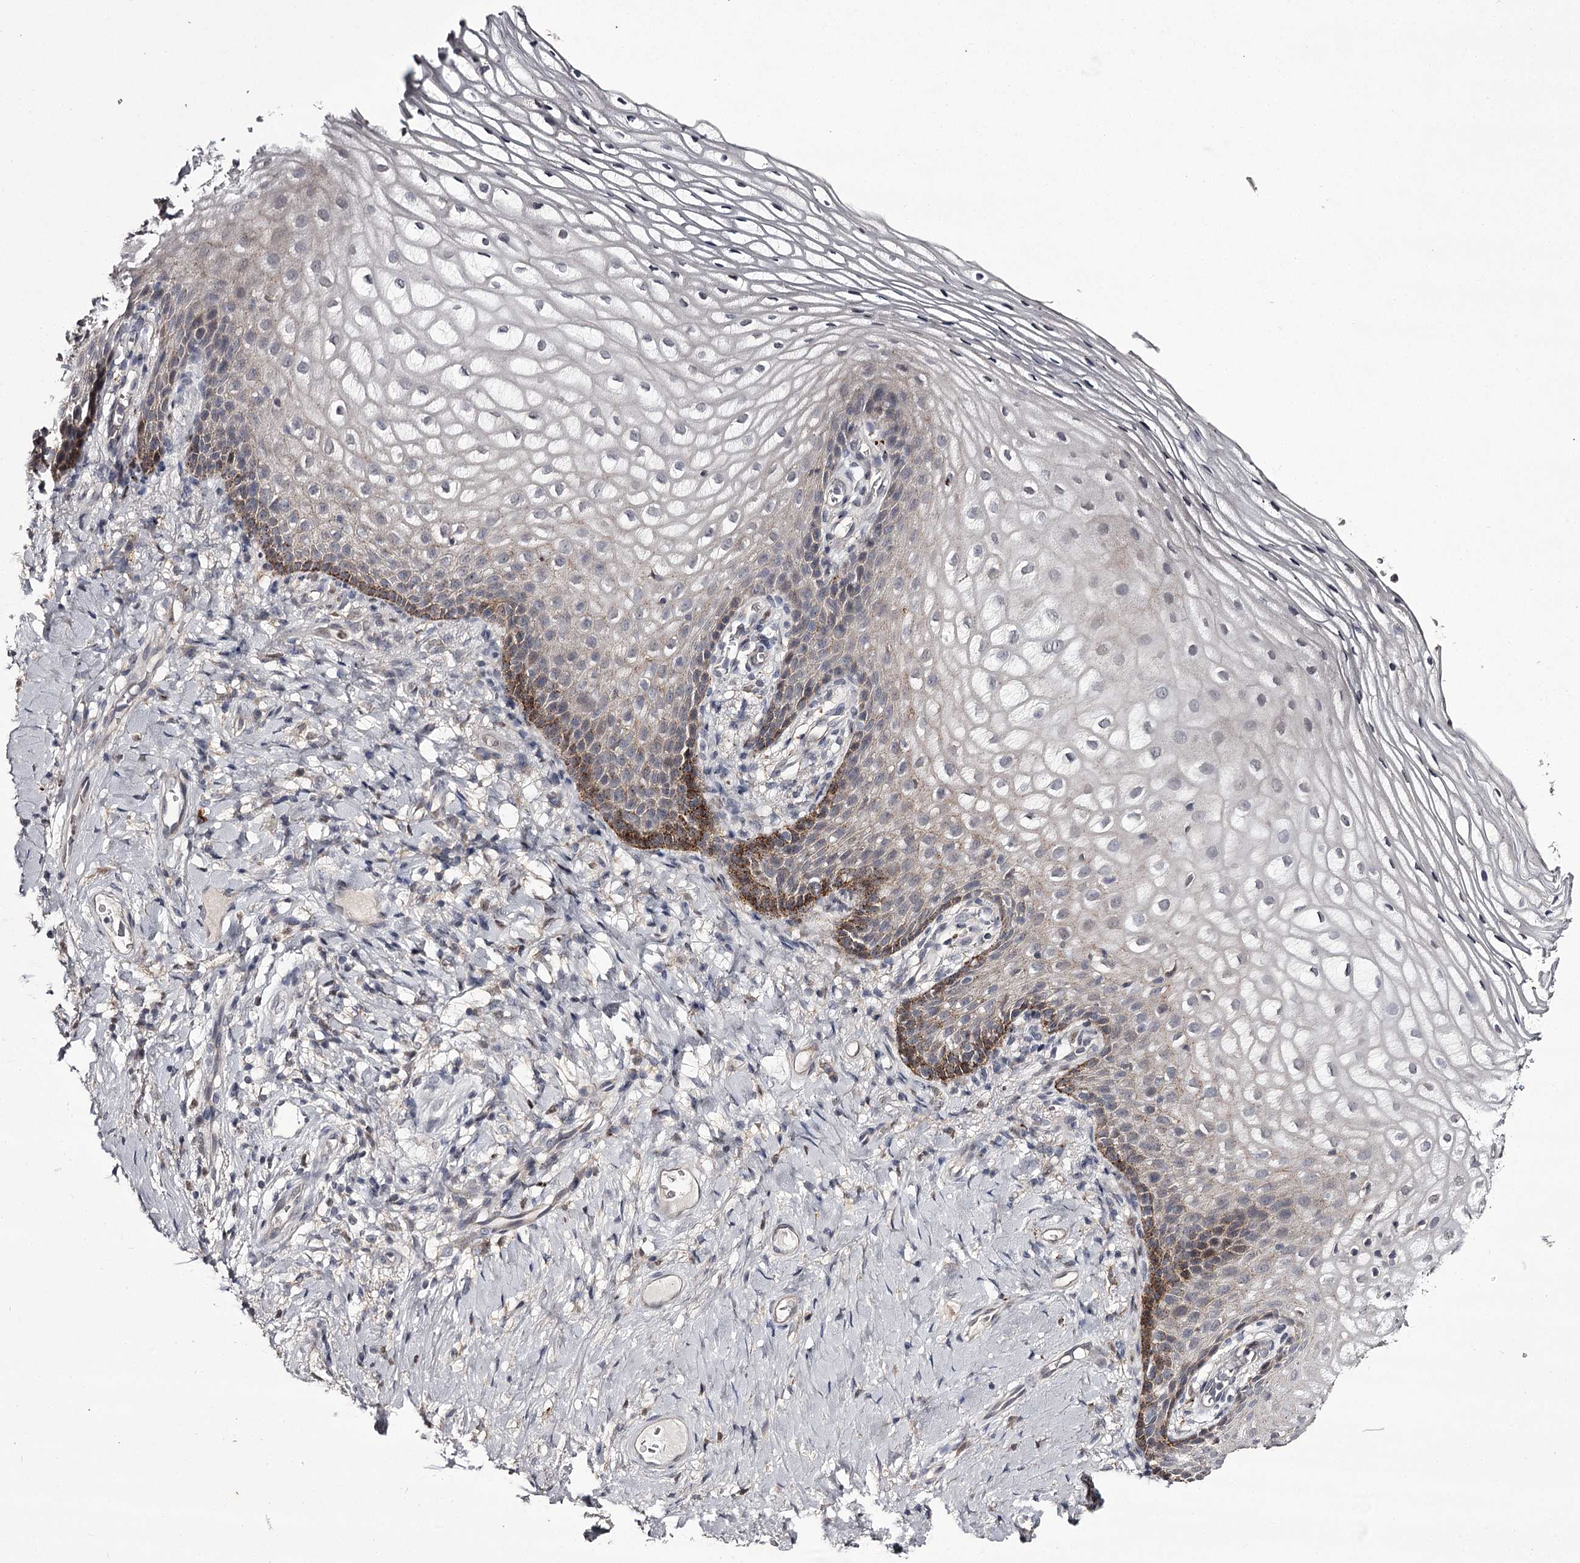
{"staining": {"intensity": "moderate", "quantity": "<25%", "location": "cytoplasmic/membranous"}, "tissue": "vagina", "cell_type": "Squamous epithelial cells", "image_type": "normal", "snomed": [{"axis": "morphology", "description": "Normal tissue, NOS"}, {"axis": "topography", "description": "Vagina"}], "caption": "Benign vagina shows moderate cytoplasmic/membranous staining in about <25% of squamous epithelial cells.", "gene": "SLC32A1", "patient": {"sex": "female", "age": 60}}